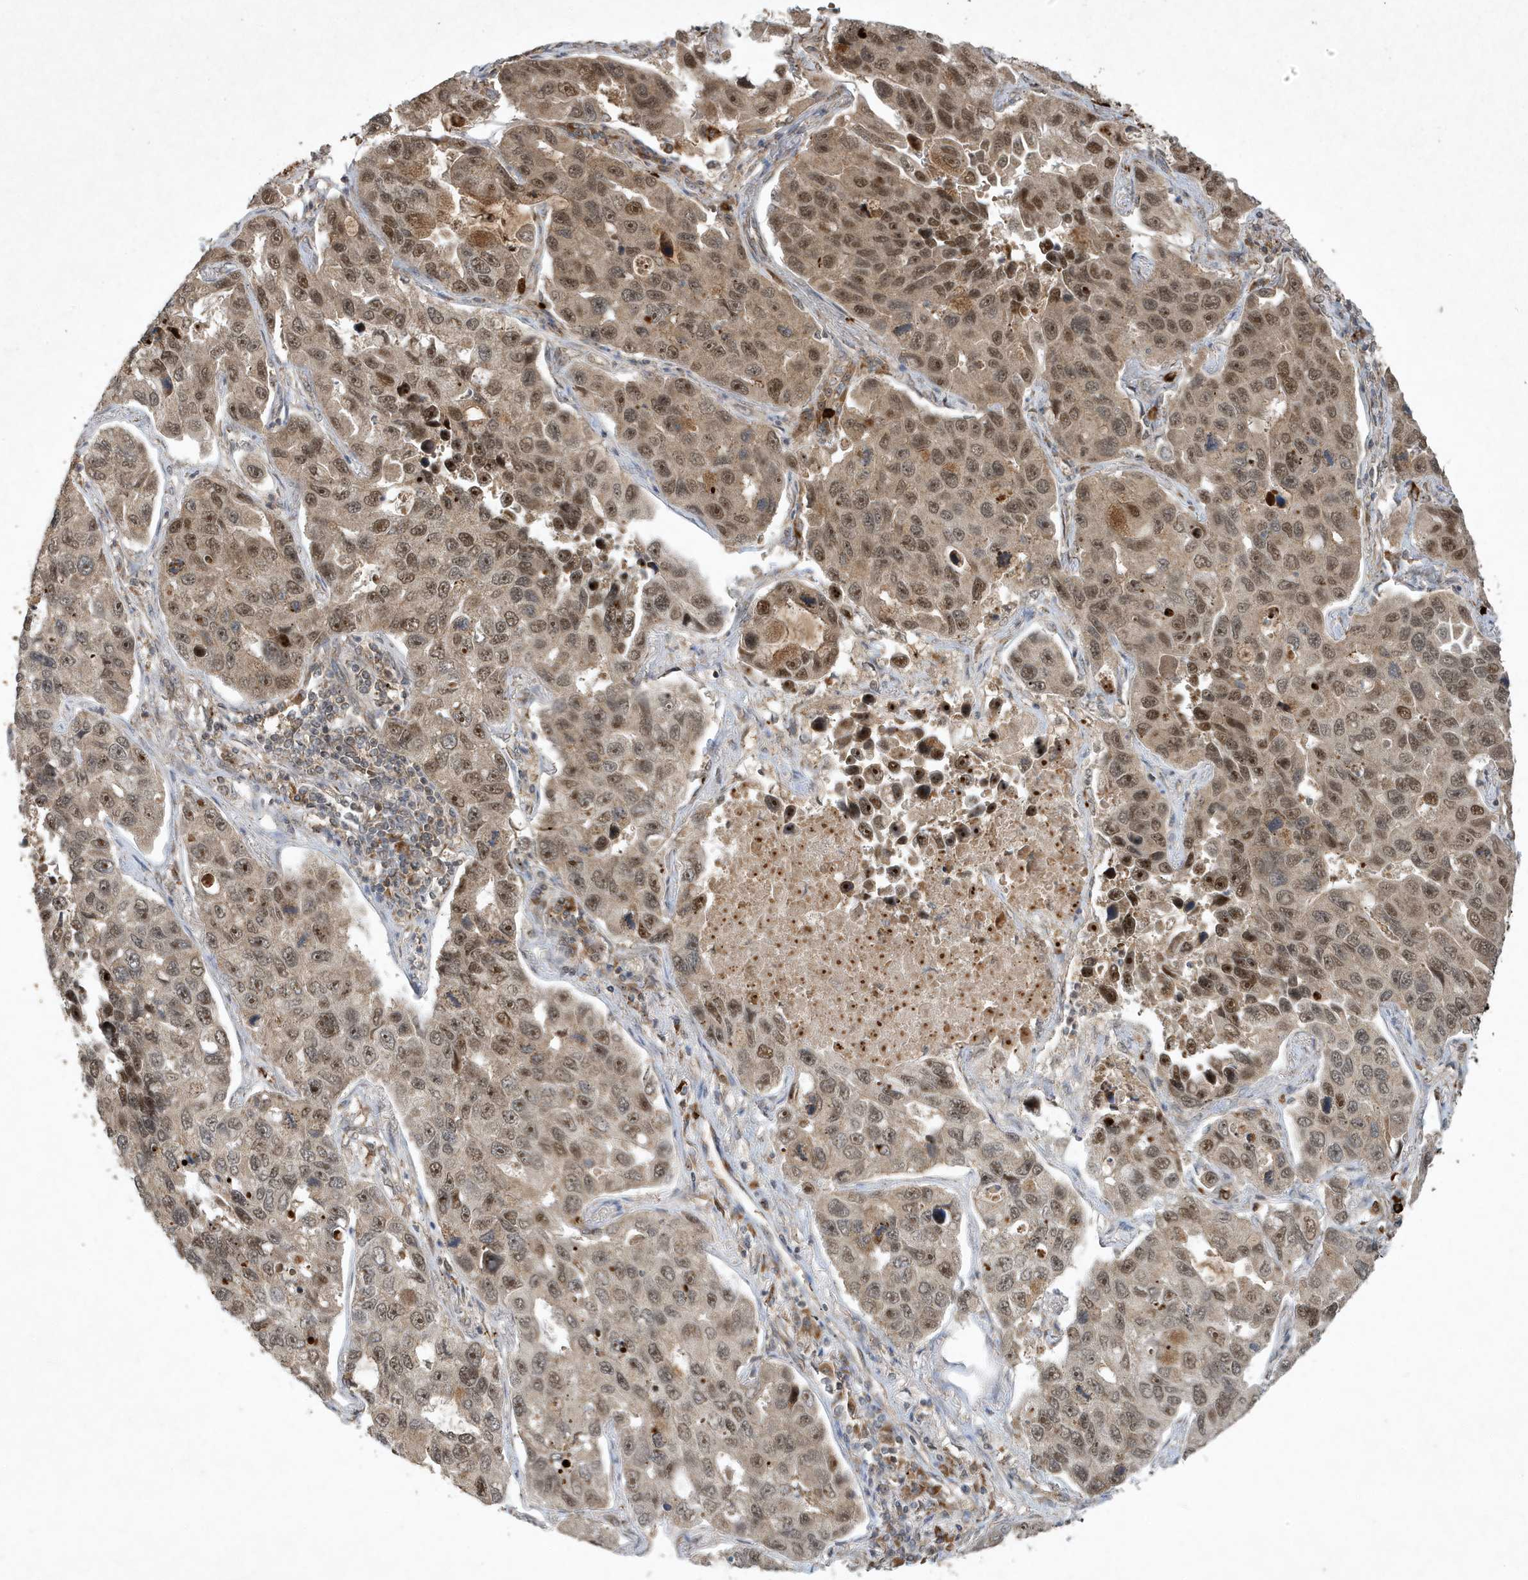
{"staining": {"intensity": "moderate", "quantity": ">75%", "location": "cytoplasmic/membranous,nuclear"}, "tissue": "lung cancer", "cell_type": "Tumor cells", "image_type": "cancer", "snomed": [{"axis": "morphology", "description": "Adenocarcinoma, NOS"}, {"axis": "topography", "description": "Lung"}], "caption": "This micrograph displays IHC staining of adenocarcinoma (lung), with medium moderate cytoplasmic/membranous and nuclear expression in about >75% of tumor cells.", "gene": "ABCB9", "patient": {"sex": "male", "age": 64}}